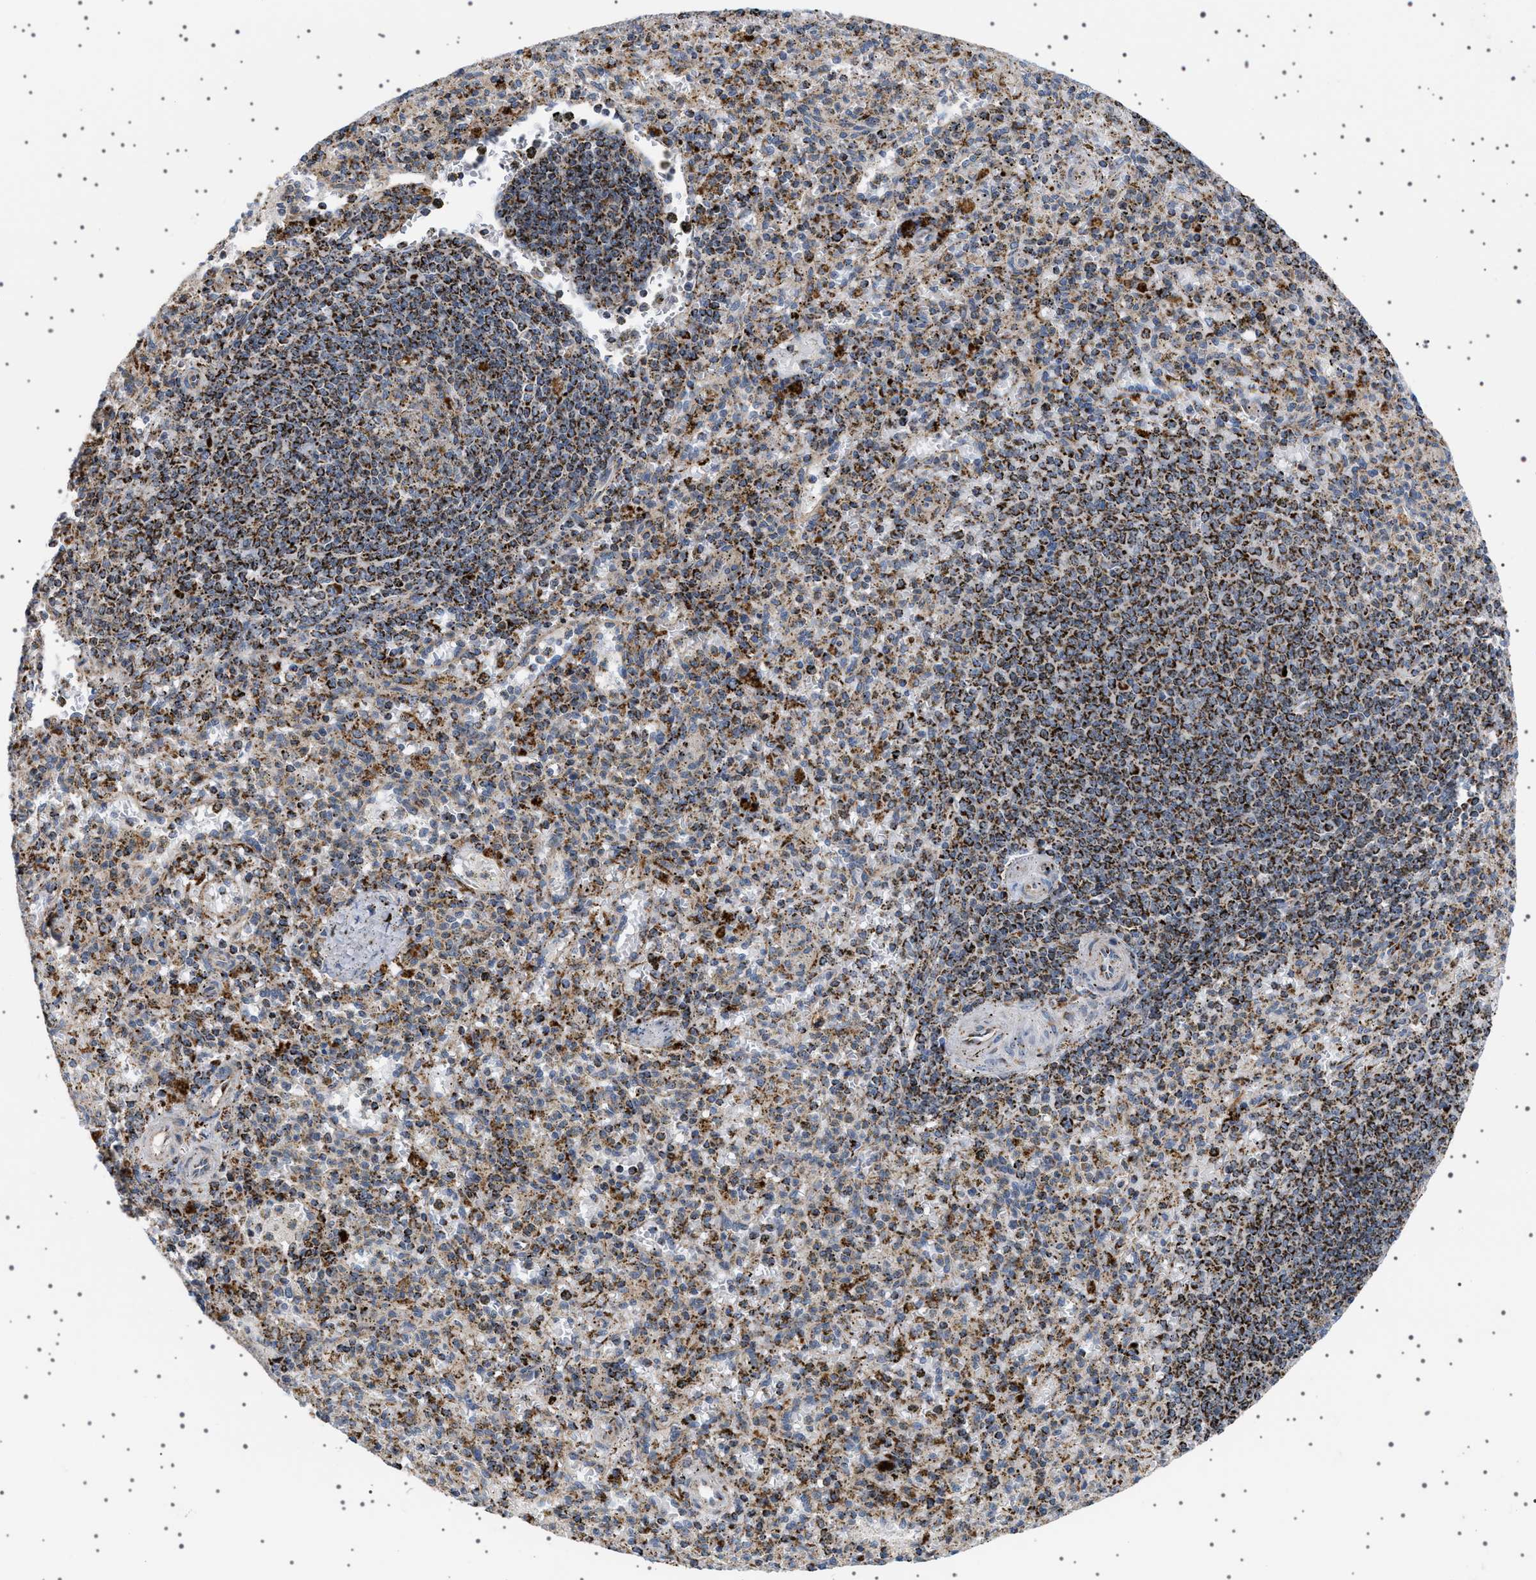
{"staining": {"intensity": "strong", "quantity": "25%-75%", "location": "cytoplasmic/membranous"}, "tissue": "spleen", "cell_type": "Cells in red pulp", "image_type": "normal", "snomed": [{"axis": "morphology", "description": "Normal tissue, NOS"}, {"axis": "topography", "description": "Spleen"}], "caption": "A brown stain shows strong cytoplasmic/membranous expression of a protein in cells in red pulp of benign human spleen. (IHC, brightfield microscopy, high magnification).", "gene": "UBXN8", "patient": {"sex": "male", "age": 72}}